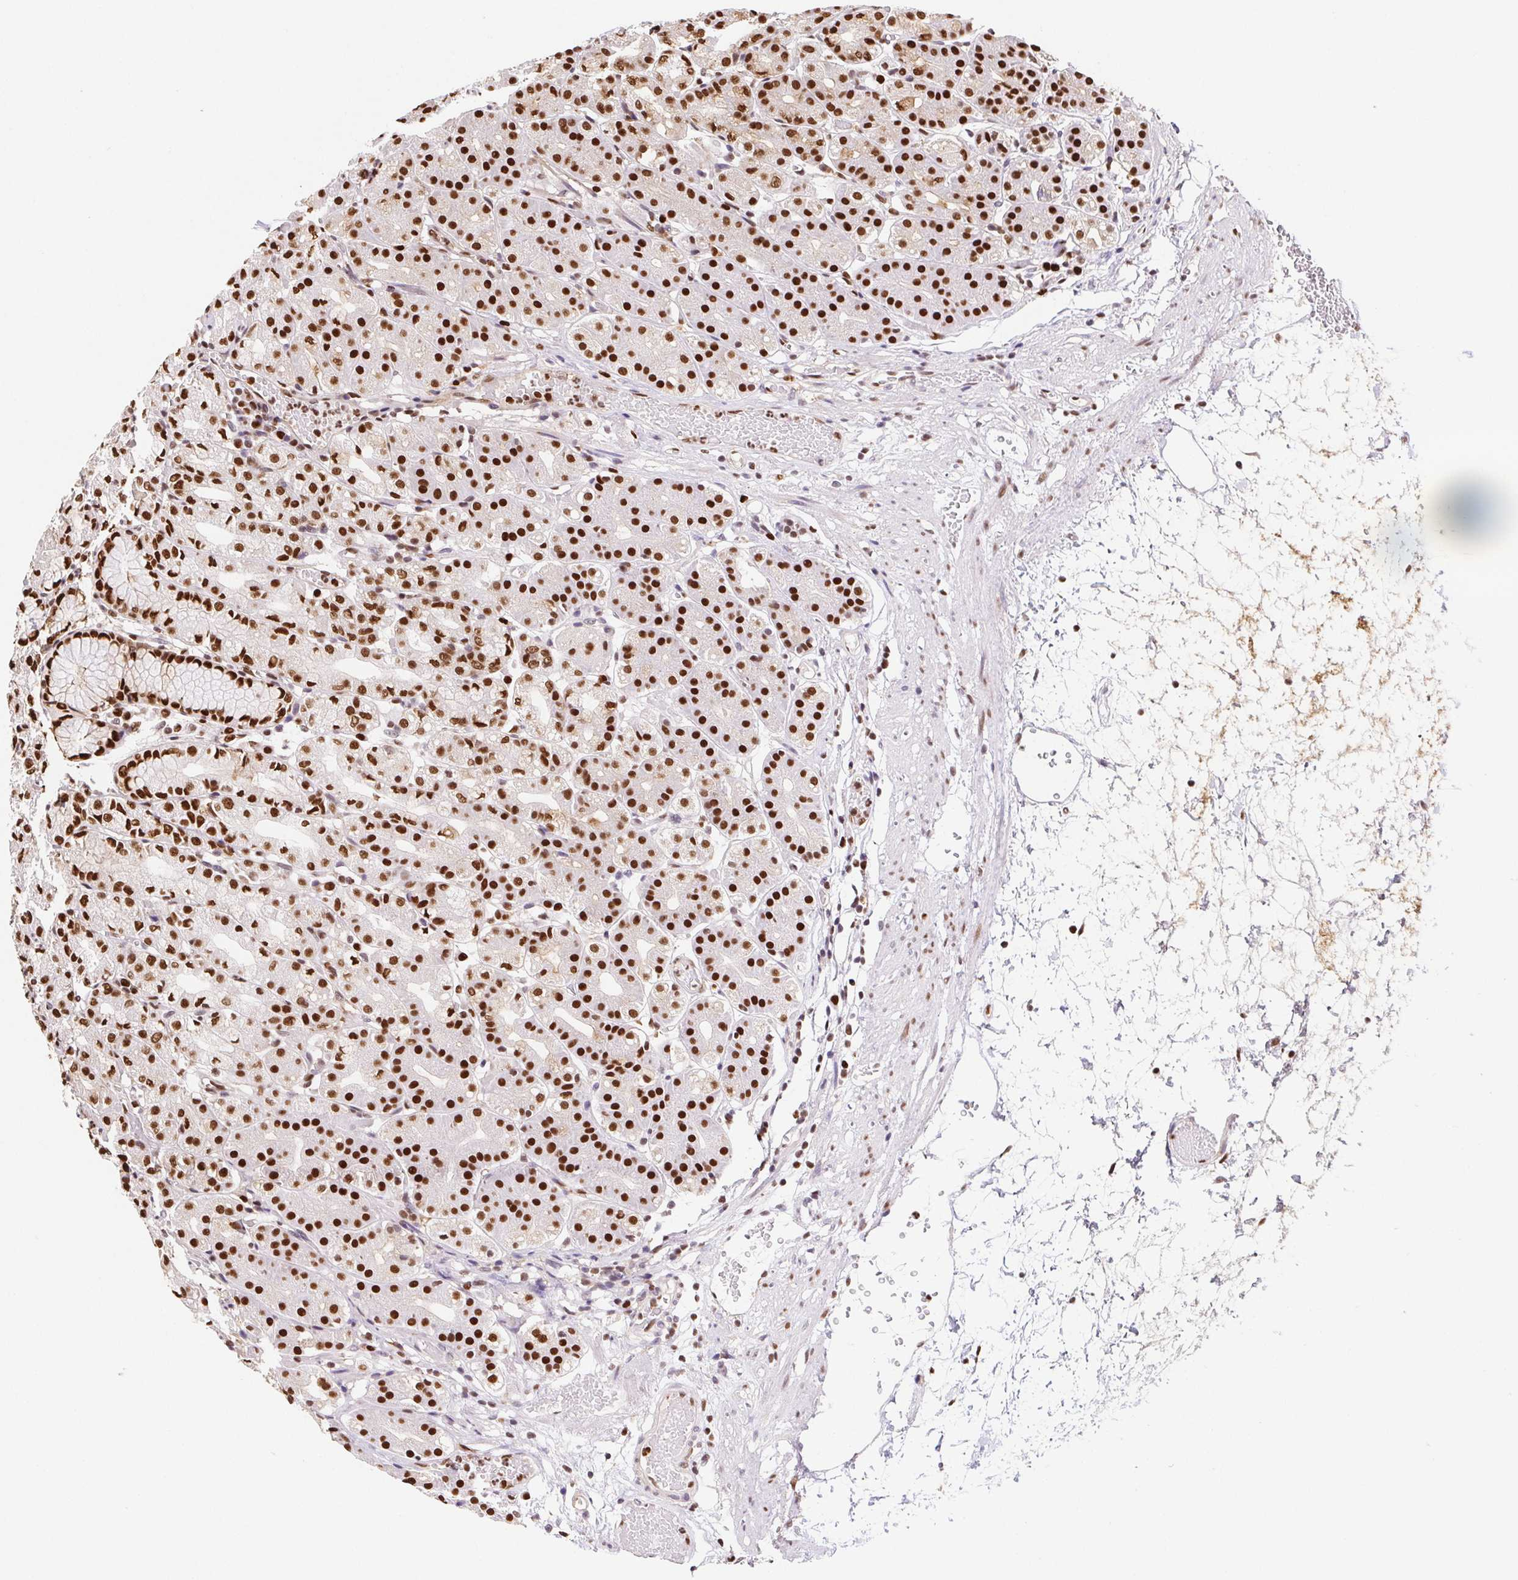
{"staining": {"intensity": "strong", "quantity": ">75%", "location": "nuclear"}, "tissue": "stomach", "cell_type": "Glandular cells", "image_type": "normal", "snomed": [{"axis": "morphology", "description": "Normal tissue, NOS"}, {"axis": "topography", "description": "Stomach"}], "caption": "Protein expression analysis of benign stomach shows strong nuclear staining in about >75% of glandular cells. The protein is stained brown, and the nuclei are stained in blue (DAB (3,3'-diaminobenzidine) IHC with brightfield microscopy, high magnification).", "gene": "SETSIP", "patient": {"sex": "female", "age": 57}}